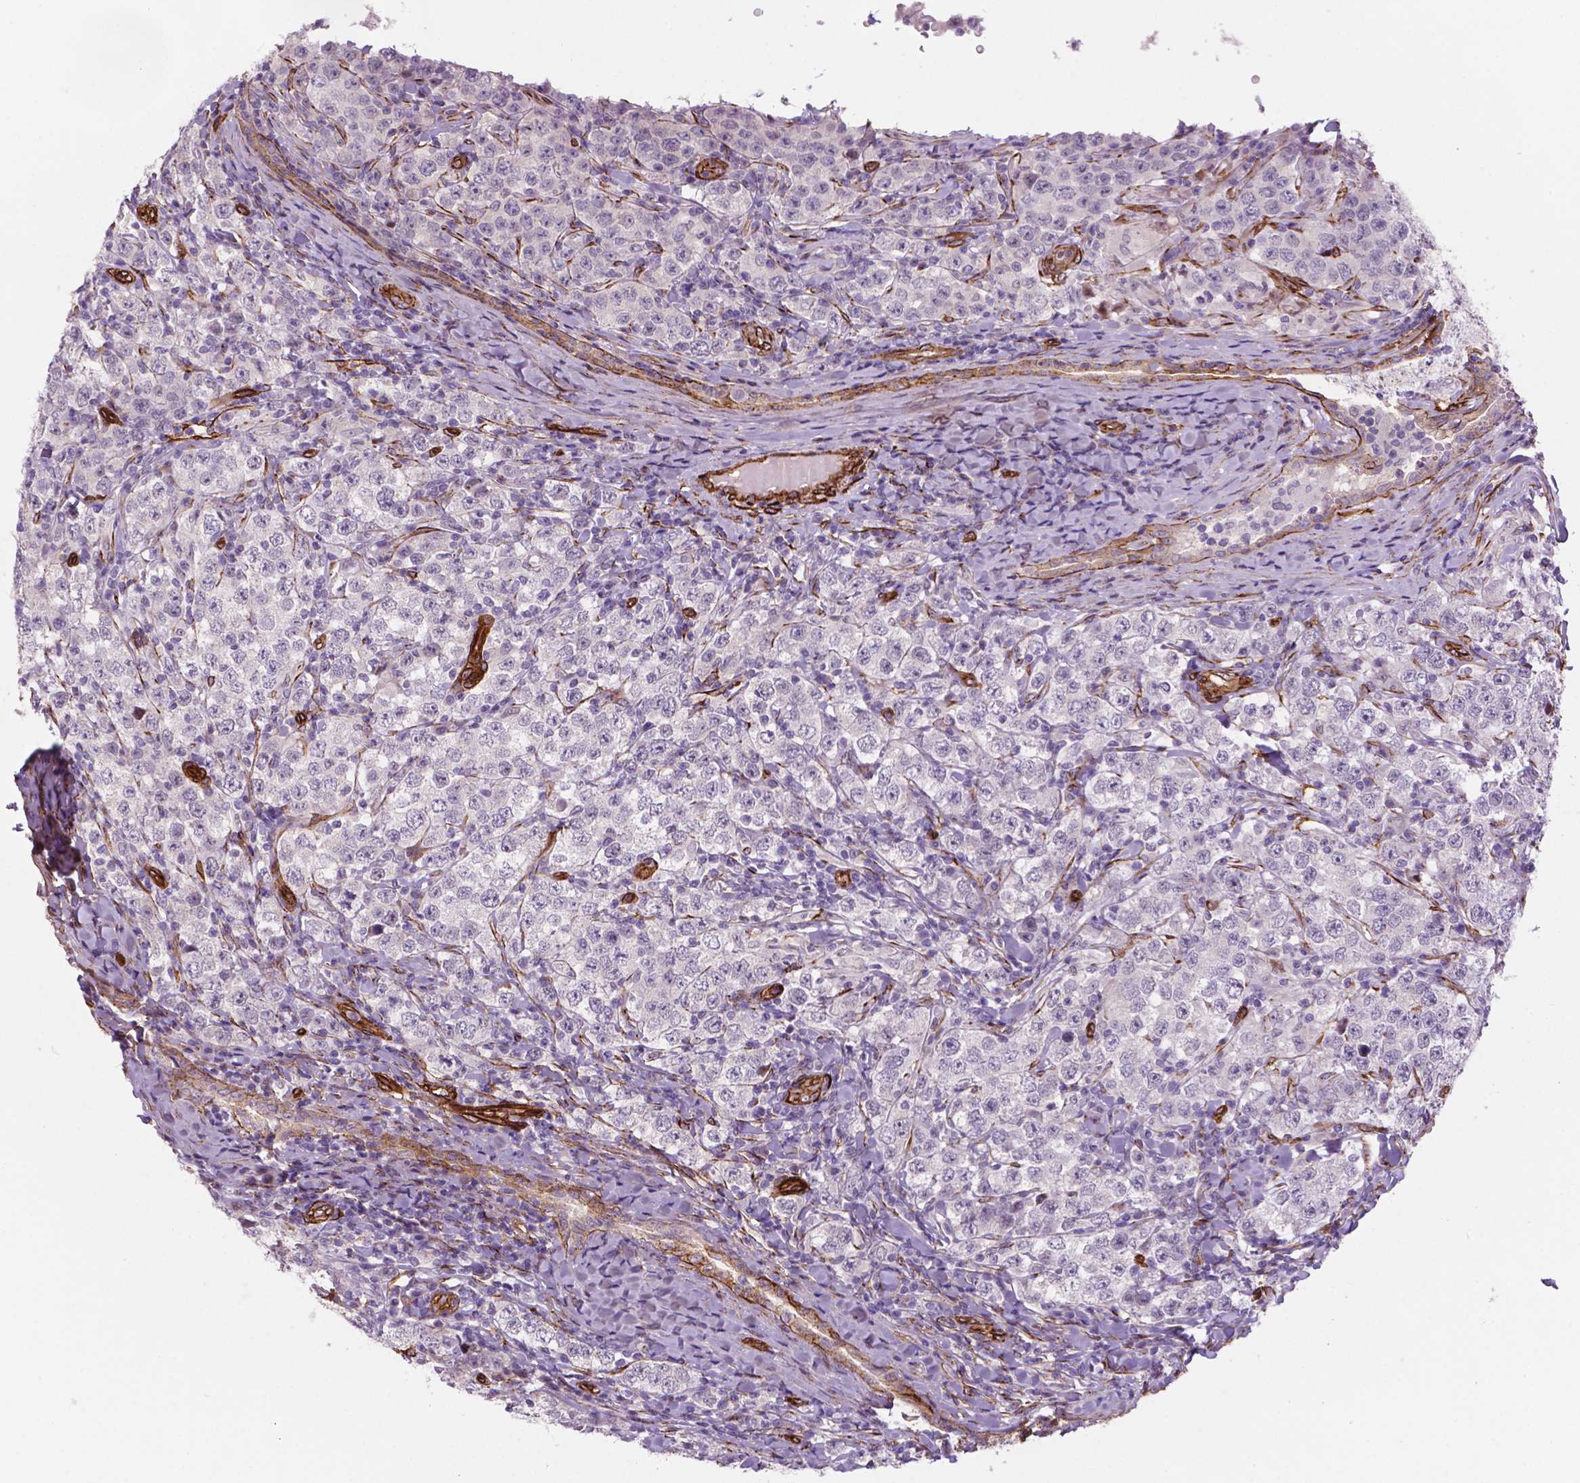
{"staining": {"intensity": "negative", "quantity": "none", "location": "none"}, "tissue": "testis cancer", "cell_type": "Tumor cells", "image_type": "cancer", "snomed": [{"axis": "morphology", "description": "Seminoma, NOS"}, {"axis": "morphology", "description": "Carcinoma, Embryonal, NOS"}, {"axis": "topography", "description": "Testis"}], "caption": "DAB (3,3'-diaminobenzidine) immunohistochemical staining of testis seminoma exhibits no significant expression in tumor cells.", "gene": "EGFL8", "patient": {"sex": "male", "age": 41}}